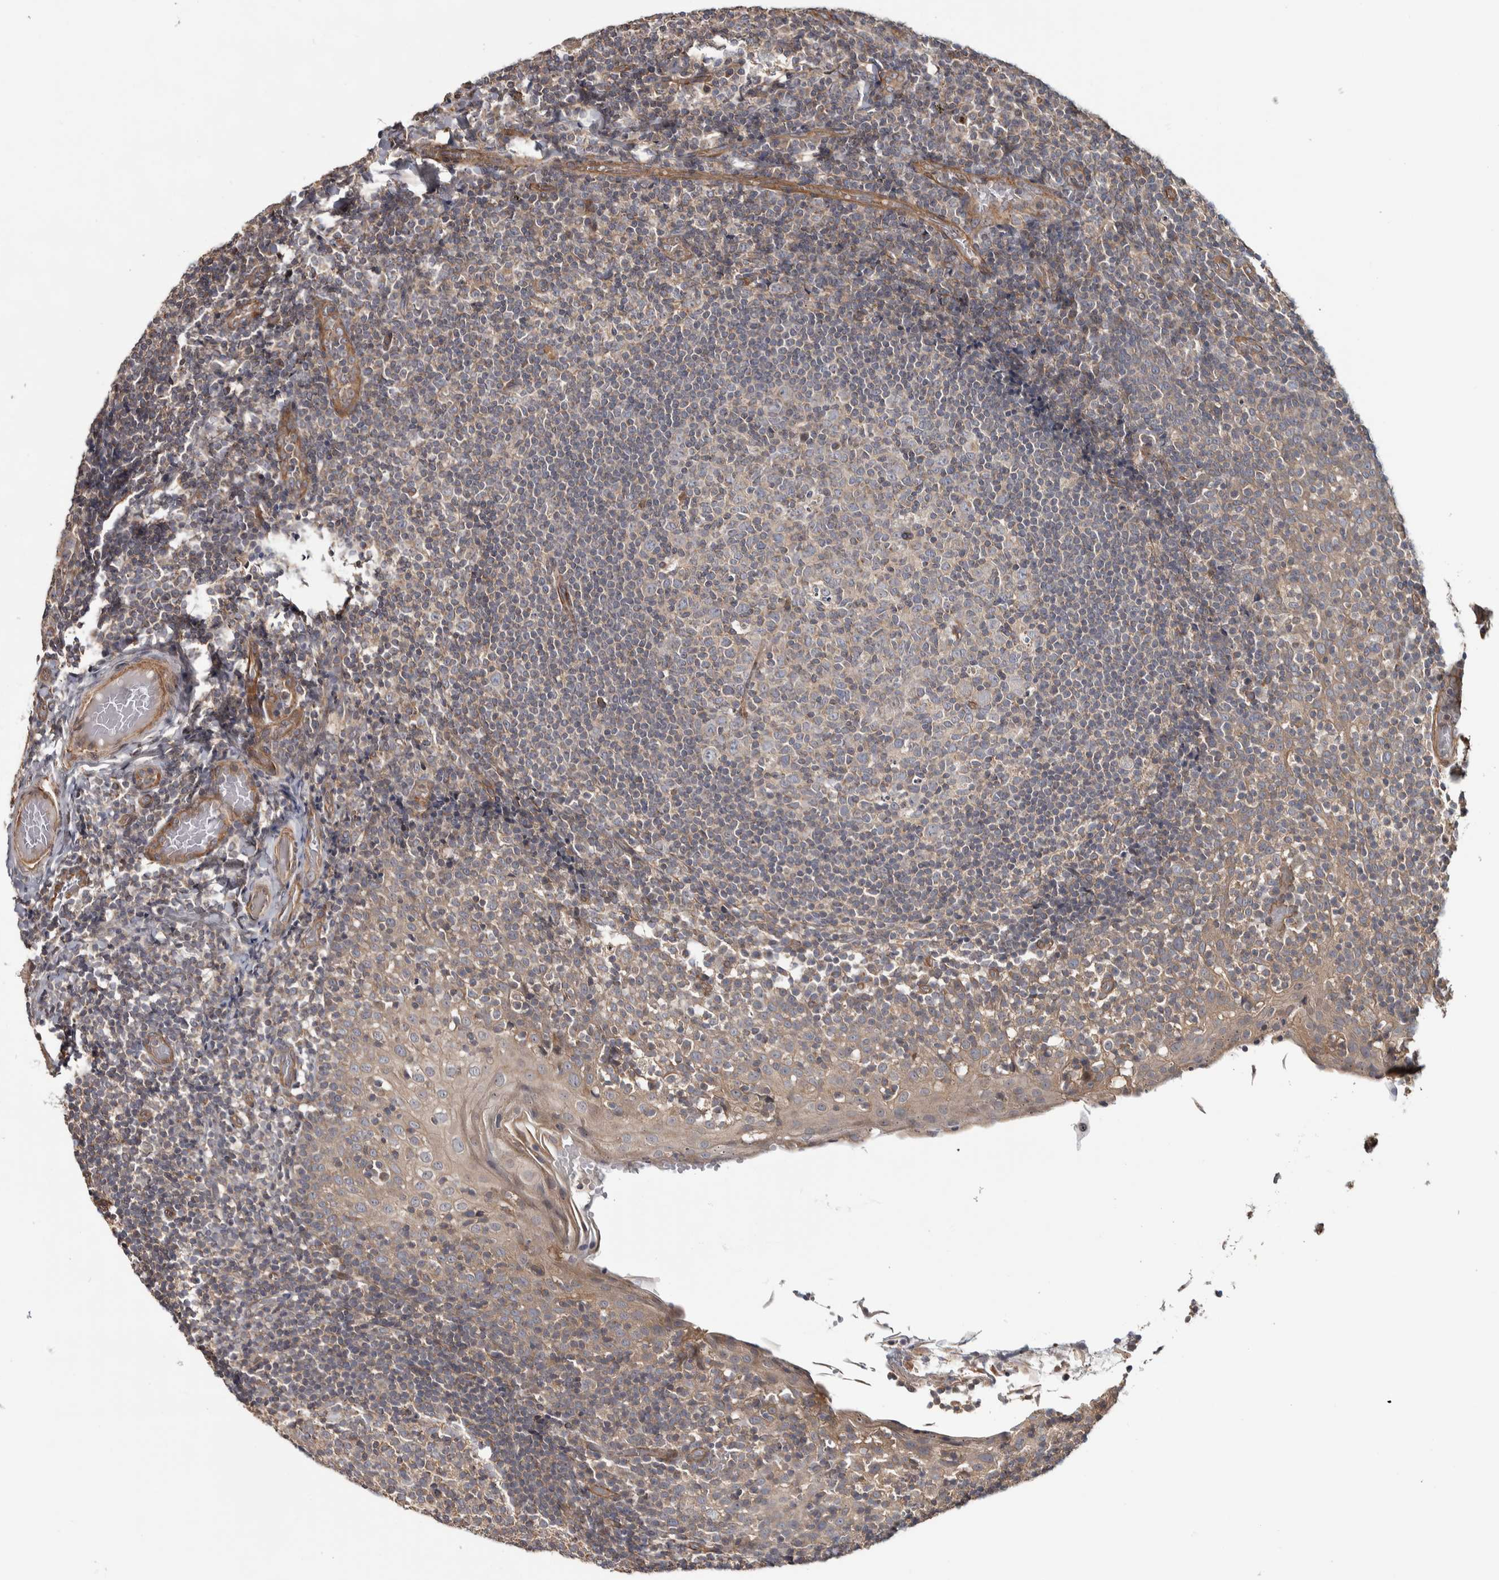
{"staining": {"intensity": "weak", "quantity": "25%-75%", "location": "cytoplasmic/membranous"}, "tissue": "tonsil", "cell_type": "Germinal center cells", "image_type": "normal", "snomed": [{"axis": "morphology", "description": "Normal tissue, NOS"}, {"axis": "topography", "description": "Tonsil"}], "caption": "Weak cytoplasmic/membranous positivity is present in approximately 25%-75% of germinal center cells in unremarkable tonsil. Immunohistochemistry stains the protein of interest in brown and the nuclei are stained blue.", "gene": "CHMP4C", "patient": {"sex": "female", "age": 19}}